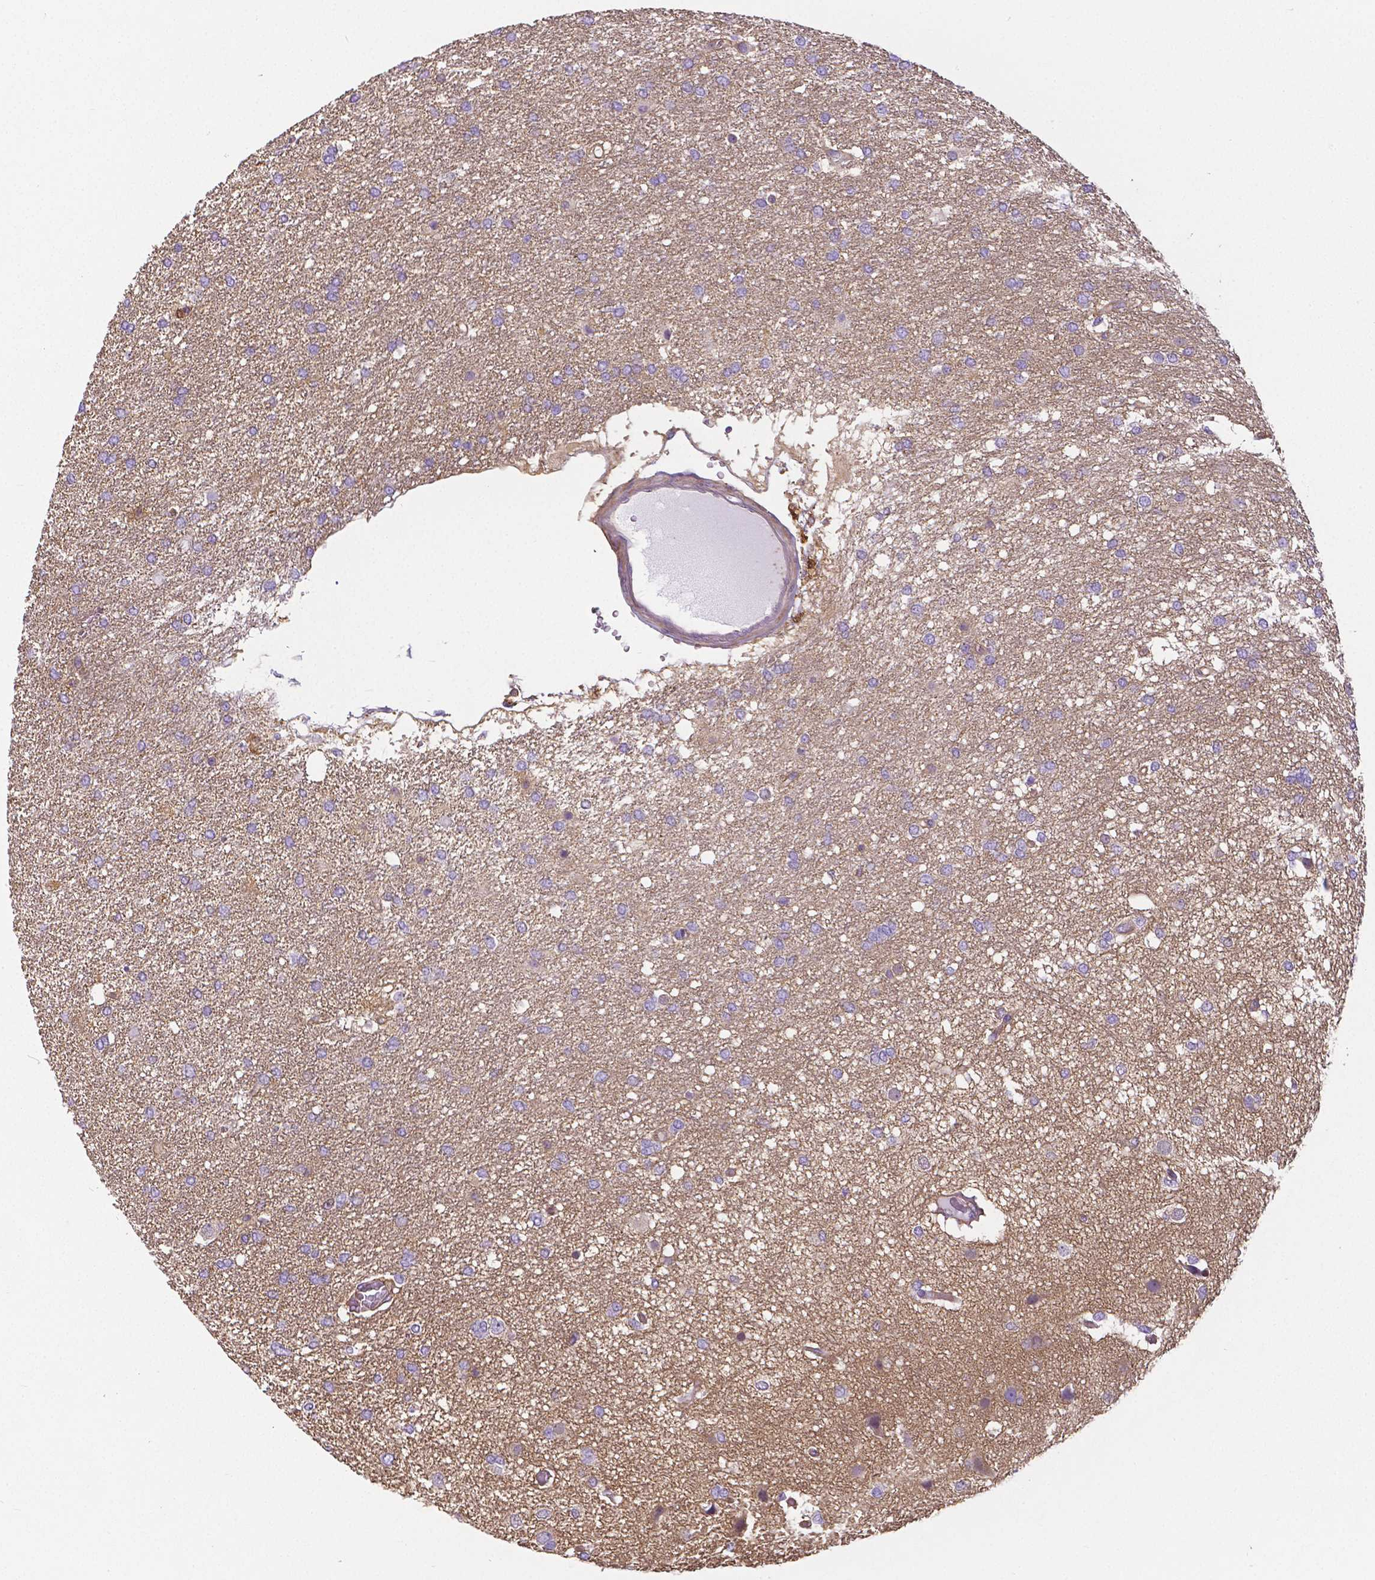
{"staining": {"intensity": "negative", "quantity": "none", "location": "none"}, "tissue": "glioma", "cell_type": "Tumor cells", "image_type": "cancer", "snomed": [{"axis": "morphology", "description": "Glioma, malignant, High grade"}, {"axis": "topography", "description": "Brain"}], "caption": "Immunohistochemistry micrograph of human malignant glioma (high-grade) stained for a protein (brown), which shows no staining in tumor cells.", "gene": "CRMP1", "patient": {"sex": "female", "age": 61}}